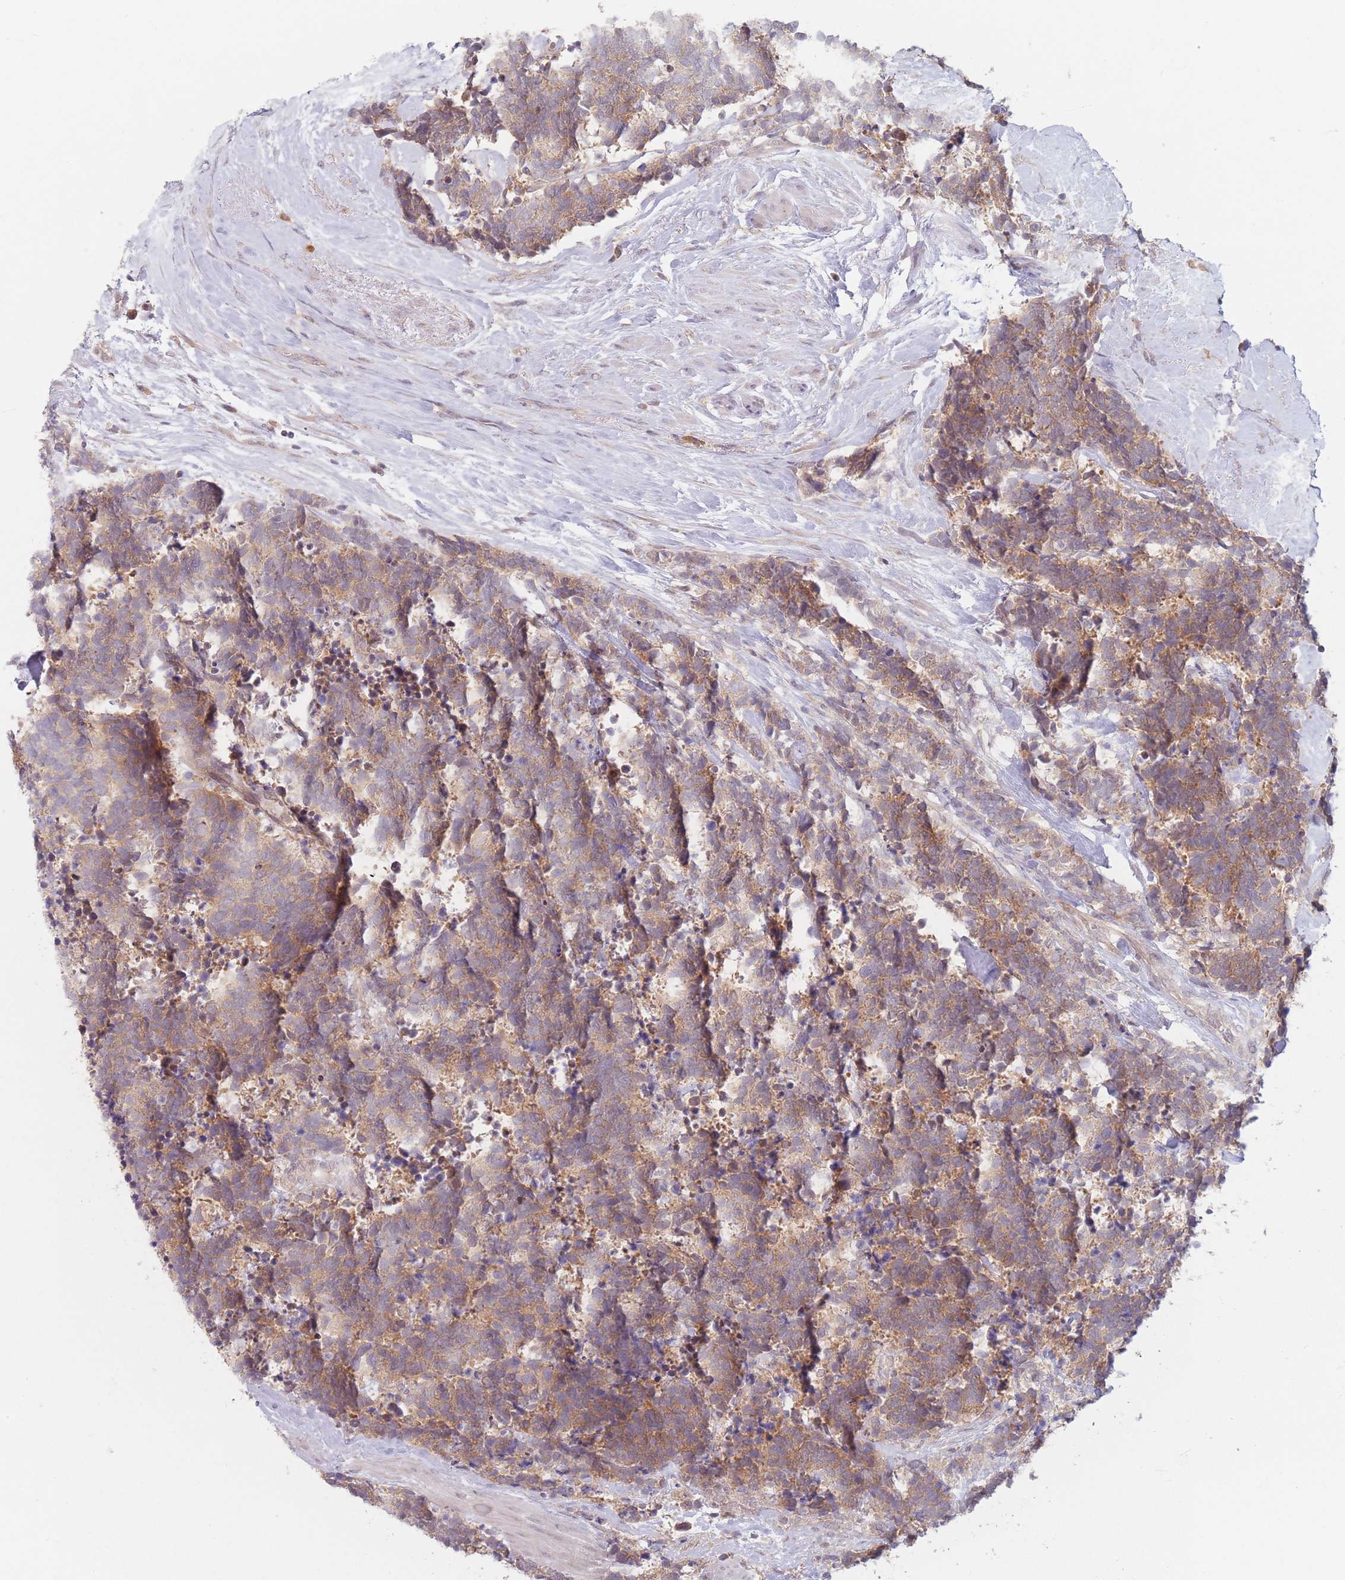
{"staining": {"intensity": "moderate", "quantity": ">75%", "location": "cytoplasmic/membranous"}, "tissue": "carcinoid", "cell_type": "Tumor cells", "image_type": "cancer", "snomed": [{"axis": "morphology", "description": "Carcinoma, NOS"}, {"axis": "morphology", "description": "Carcinoid, malignant, NOS"}, {"axis": "topography", "description": "Prostate"}], "caption": "DAB (3,3'-diaminobenzidine) immunohistochemical staining of human carcinoma displays moderate cytoplasmic/membranous protein staining in about >75% of tumor cells.", "gene": "PPM1A", "patient": {"sex": "male", "age": 57}}